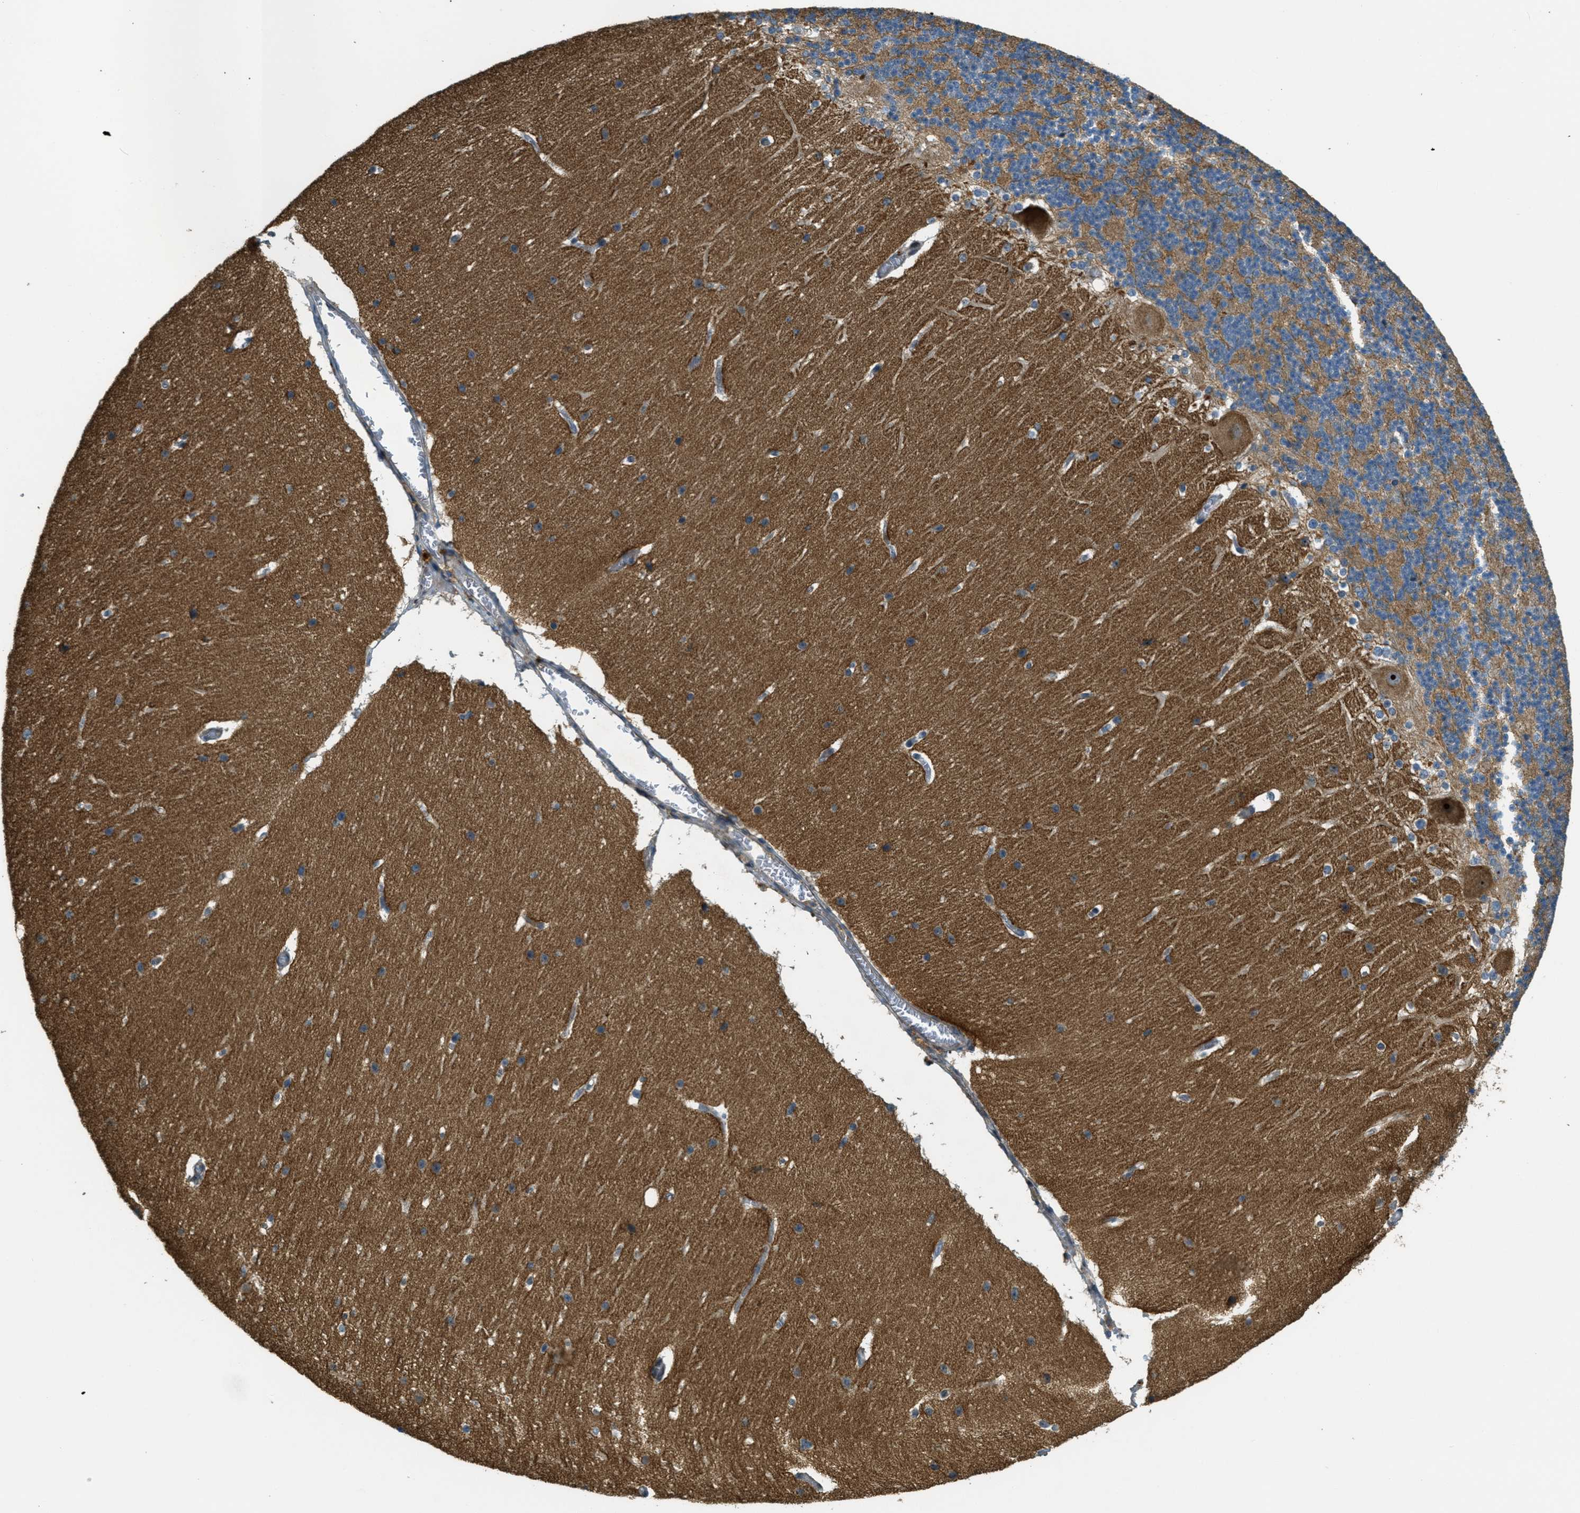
{"staining": {"intensity": "moderate", "quantity": ">75%", "location": "cytoplasmic/membranous"}, "tissue": "cerebellum", "cell_type": "Cells in granular layer", "image_type": "normal", "snomed": [{"axis": "morphology", "description": "Normal tissue, NOS"}, {"axis": "topography", "description": "Cerebellum"}], "caption": "Brown immunohistochemical staining in normal human cerebellum shows moderate cytoplasmic/membranous positivity in approximately >75% of cells in granular layer. Nuclei are stained in blue.", "gene": "OSMR", "patient": {"sex": "female", "age": 19}}